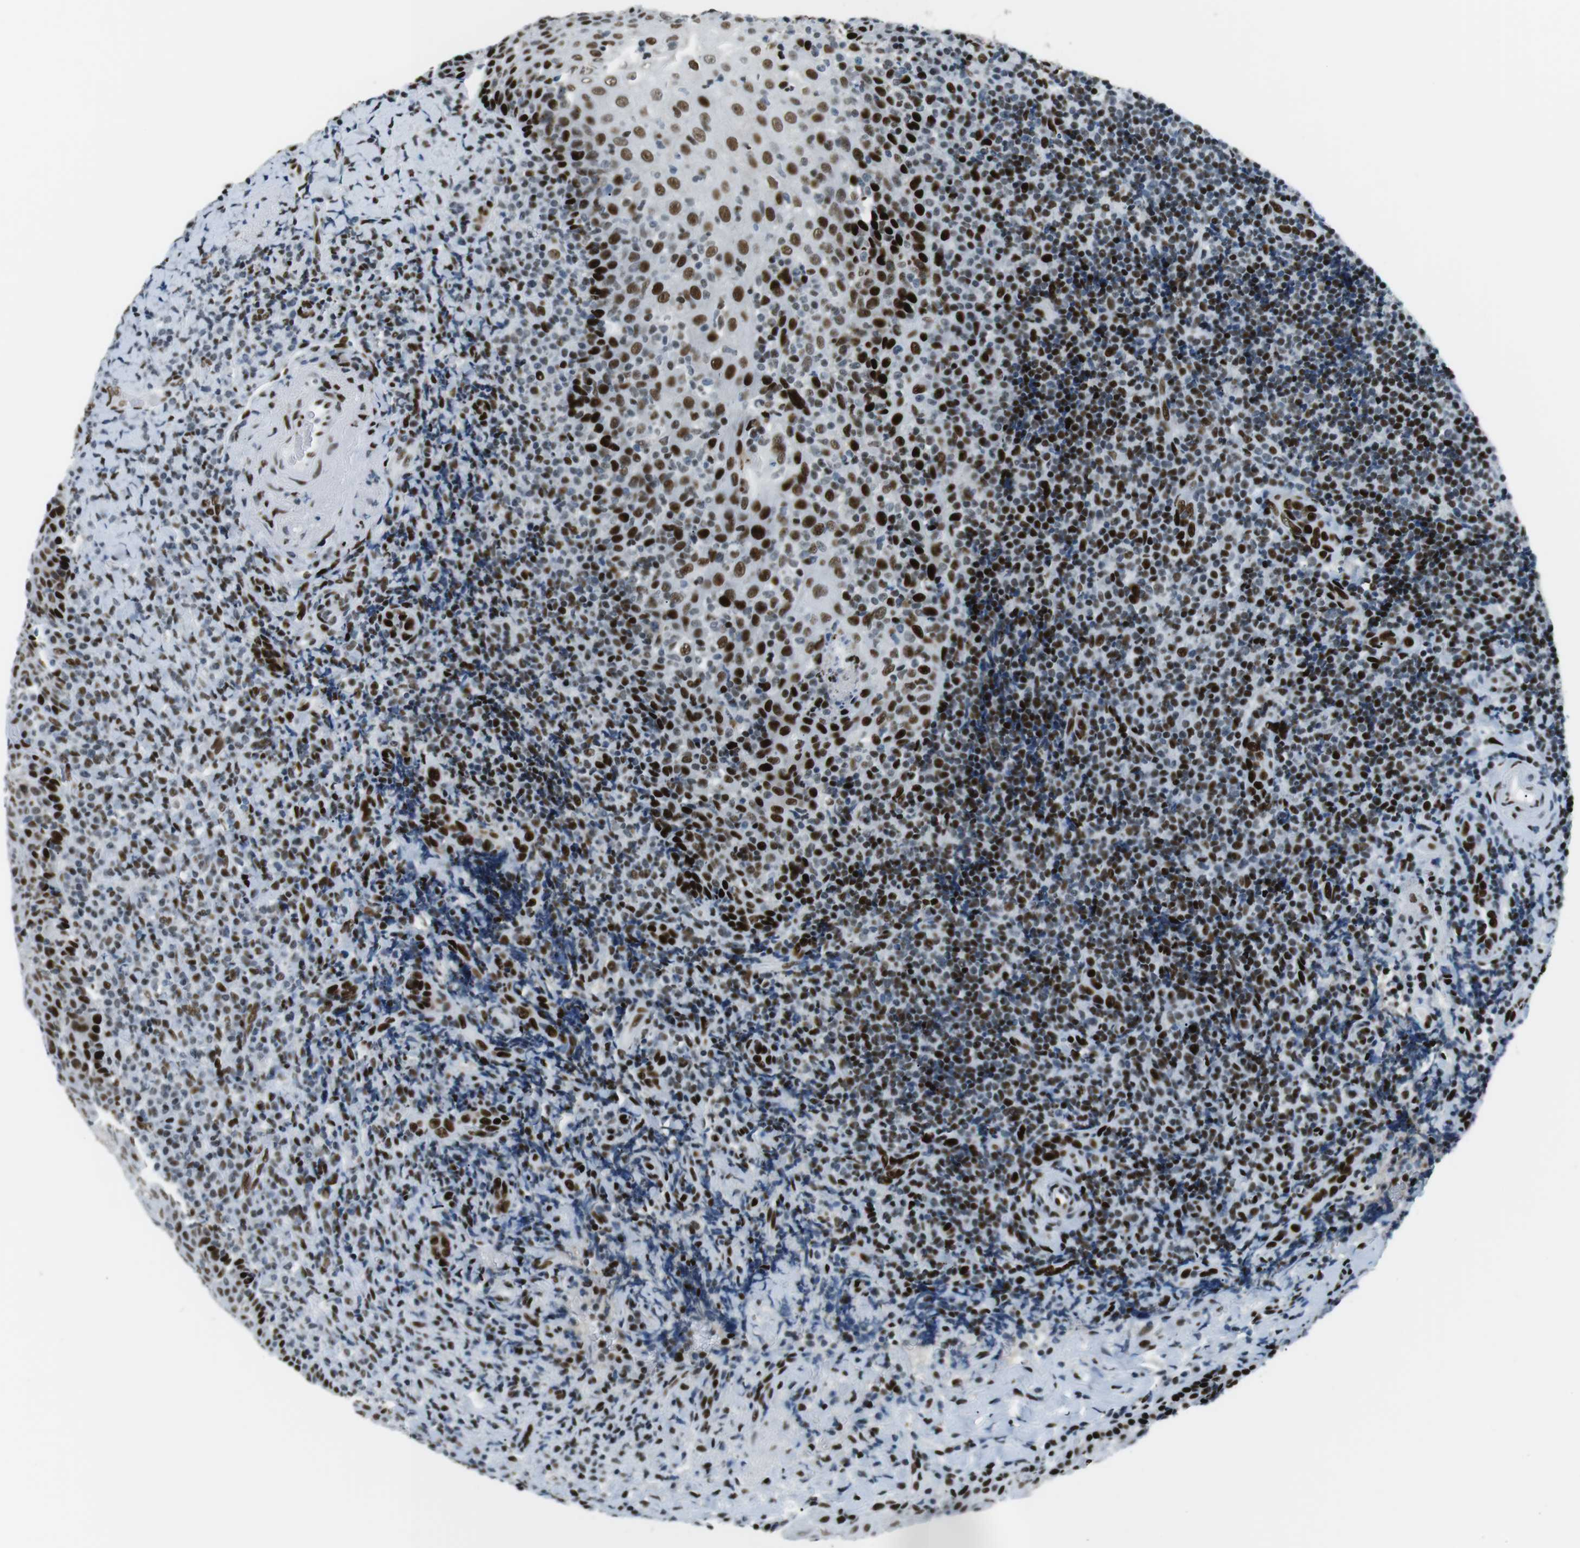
{"staining": {"intensity": "strong", "quantity": "<25%", "location": "nuclear"}, "tissue": "tonsil", "cell_type": "Germinal center cells", "image_type": "normal", "snomed": [{"axis": "morphology", "description": "Normal tissue, NOS"}, {"axis": "topography", "description": "Tonsil"}], "caption": "Tonsil stained with a protein marker reveals strong staining in germinal center cells.", "gene": "PML", "patient": {"sex": "male", "age": 37}}